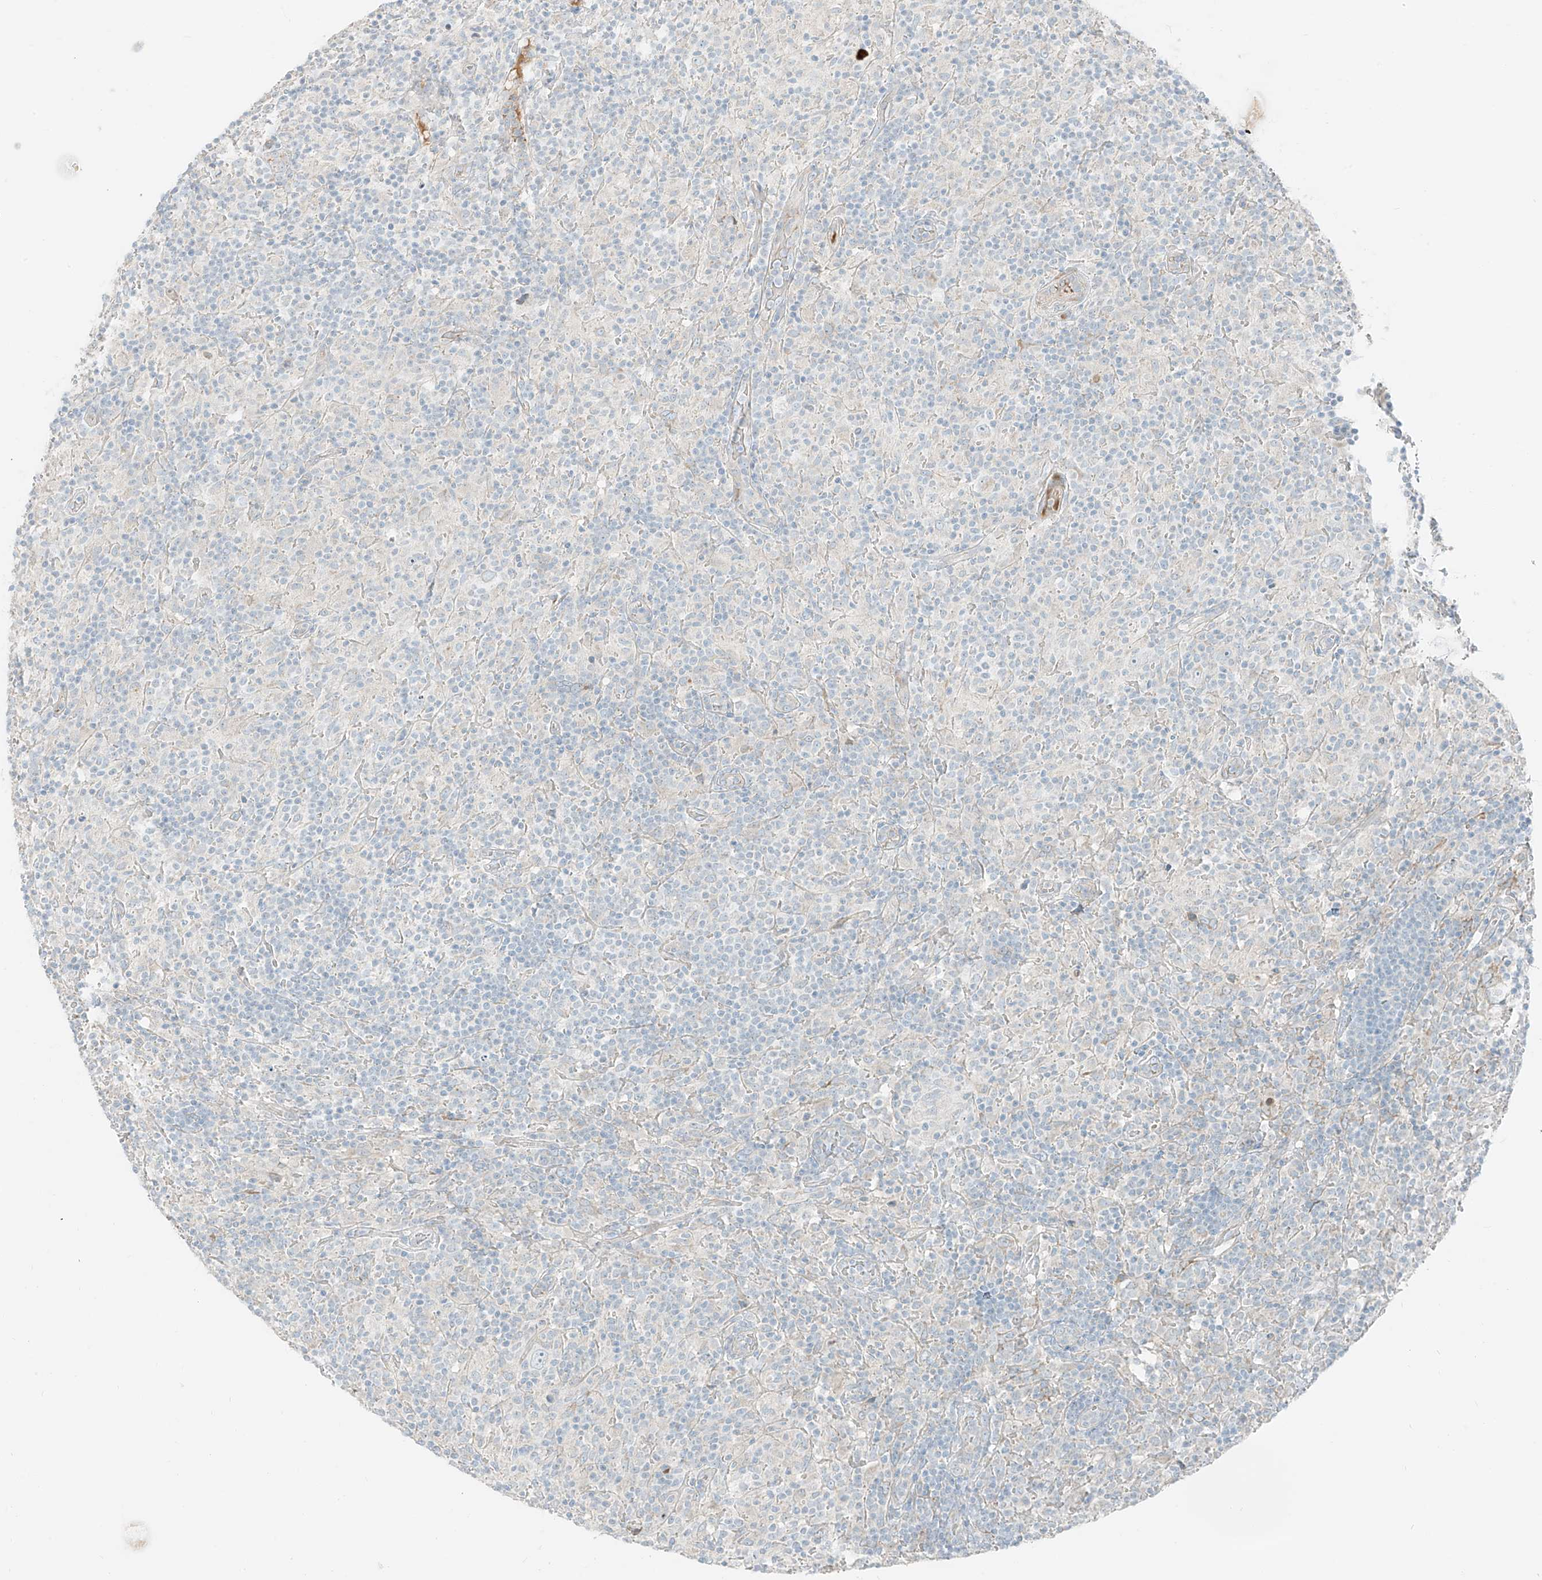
{"staining": {"intensity": "negative", "quantity": "none", "location": "none"}, "tissue": "lymphoma", "cell_type": "Tumor cells", "image_type": "cancer", "snomed": [{"axis": "morphology", "description": "Hodgkin's disease, NOS"}, {"axis": "topography", "description": "Lymph node"}], "caption": "IHC of lymphoma exhibits no staining in tumor cells.", "gene": "FSTL1", "patient": {"sex": "male", "age": 70}}